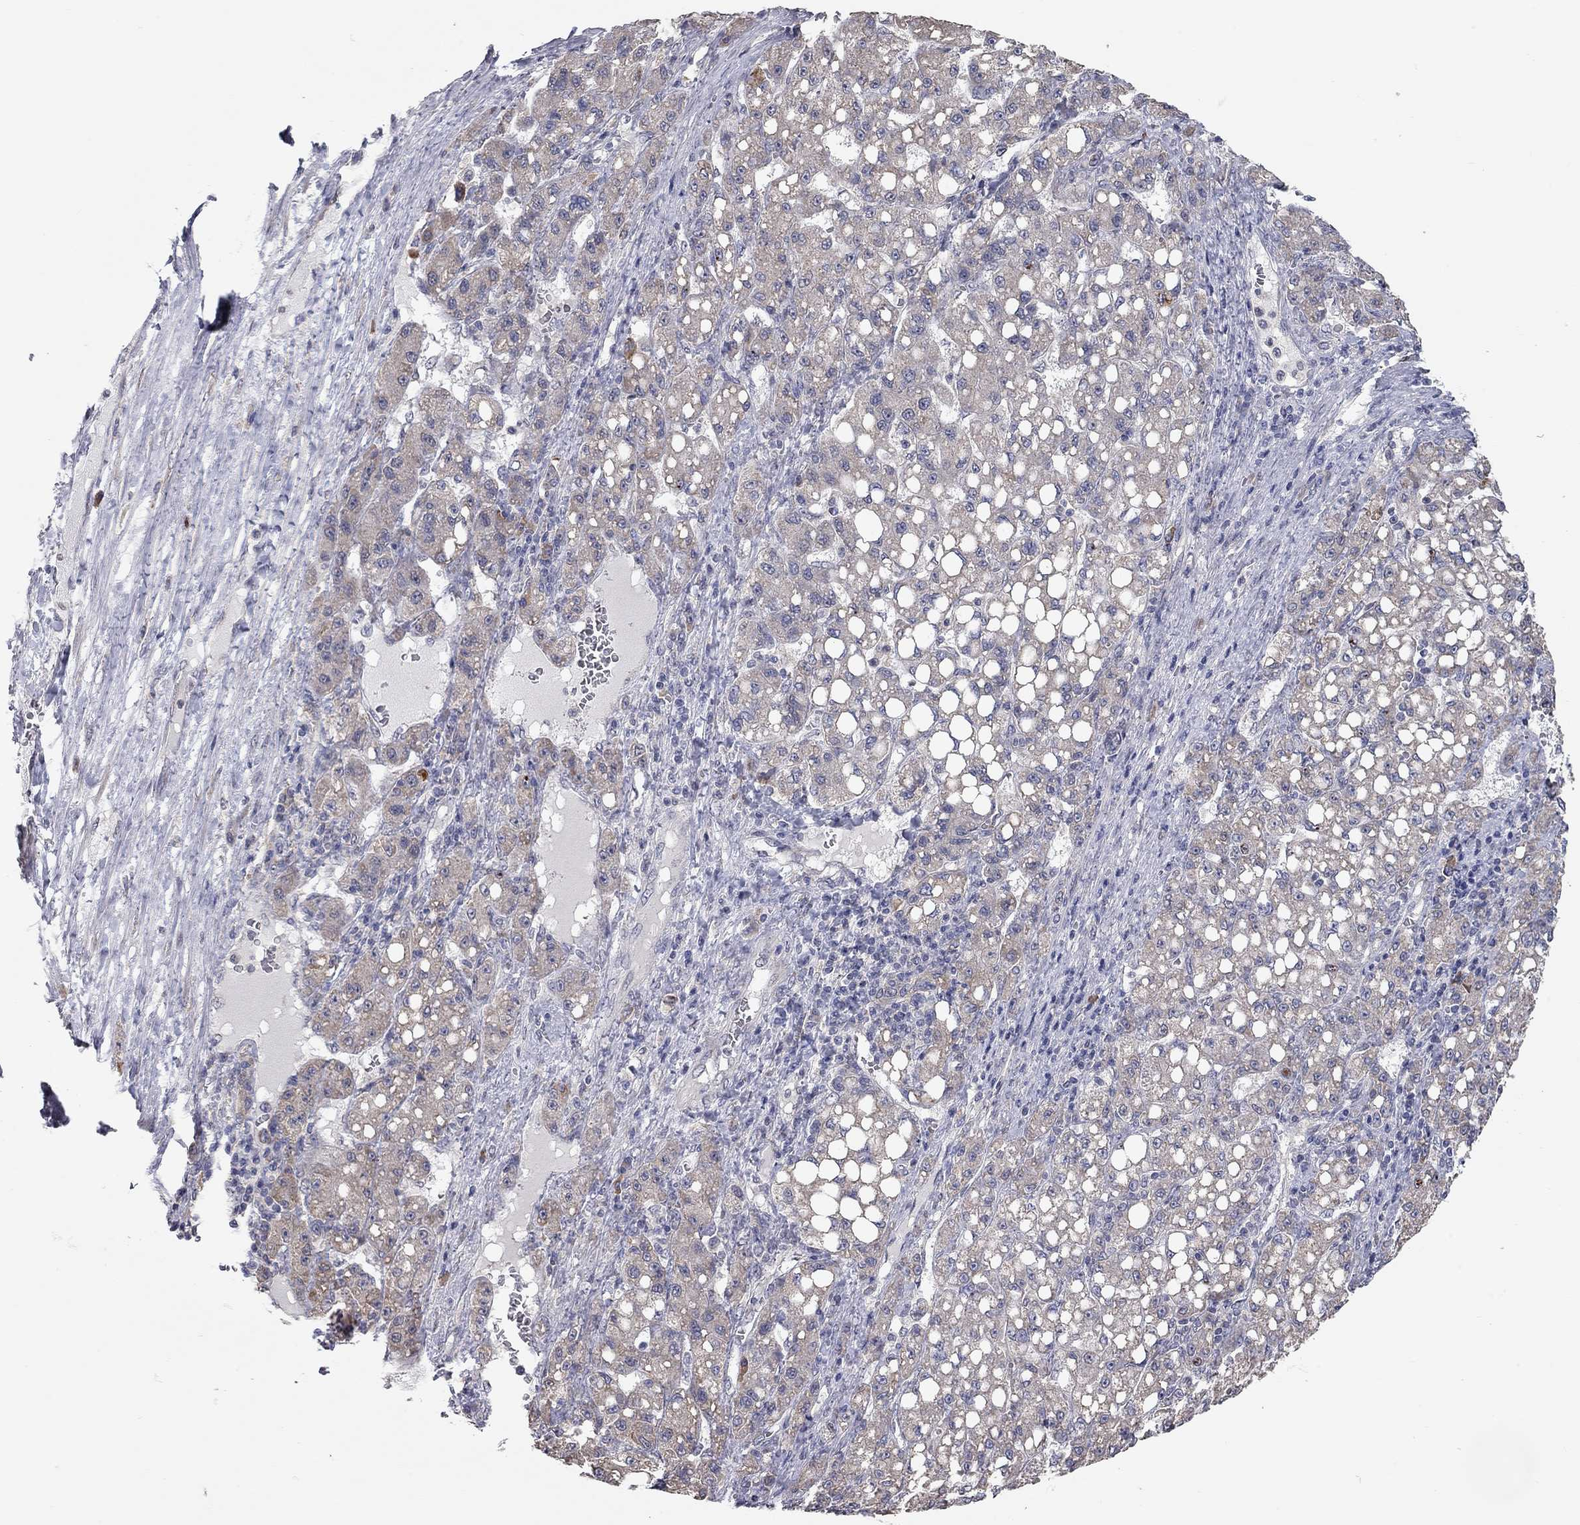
{"staining": {"intensity": "weak", "quantity": "25%-75%", "location": "cytoplasmic/membranous"}, "tissue": "liver cancer", "cell_type": "Tumor cells", "image_type": "cancer", "snomed": [{"axis": "morphology", "description": "Carcinoma, Hepatocellular, NOS"}, {"axis": "topography", "description": "Liver"}], "caption": "Human liver cancer stained with a brown dye shows weak cytoplasmic/membranous positive positivity in approximately 25%-75% of tumor cells.", "gene": "XAGE2", "patient": {"sex": "female", "age": 65}}